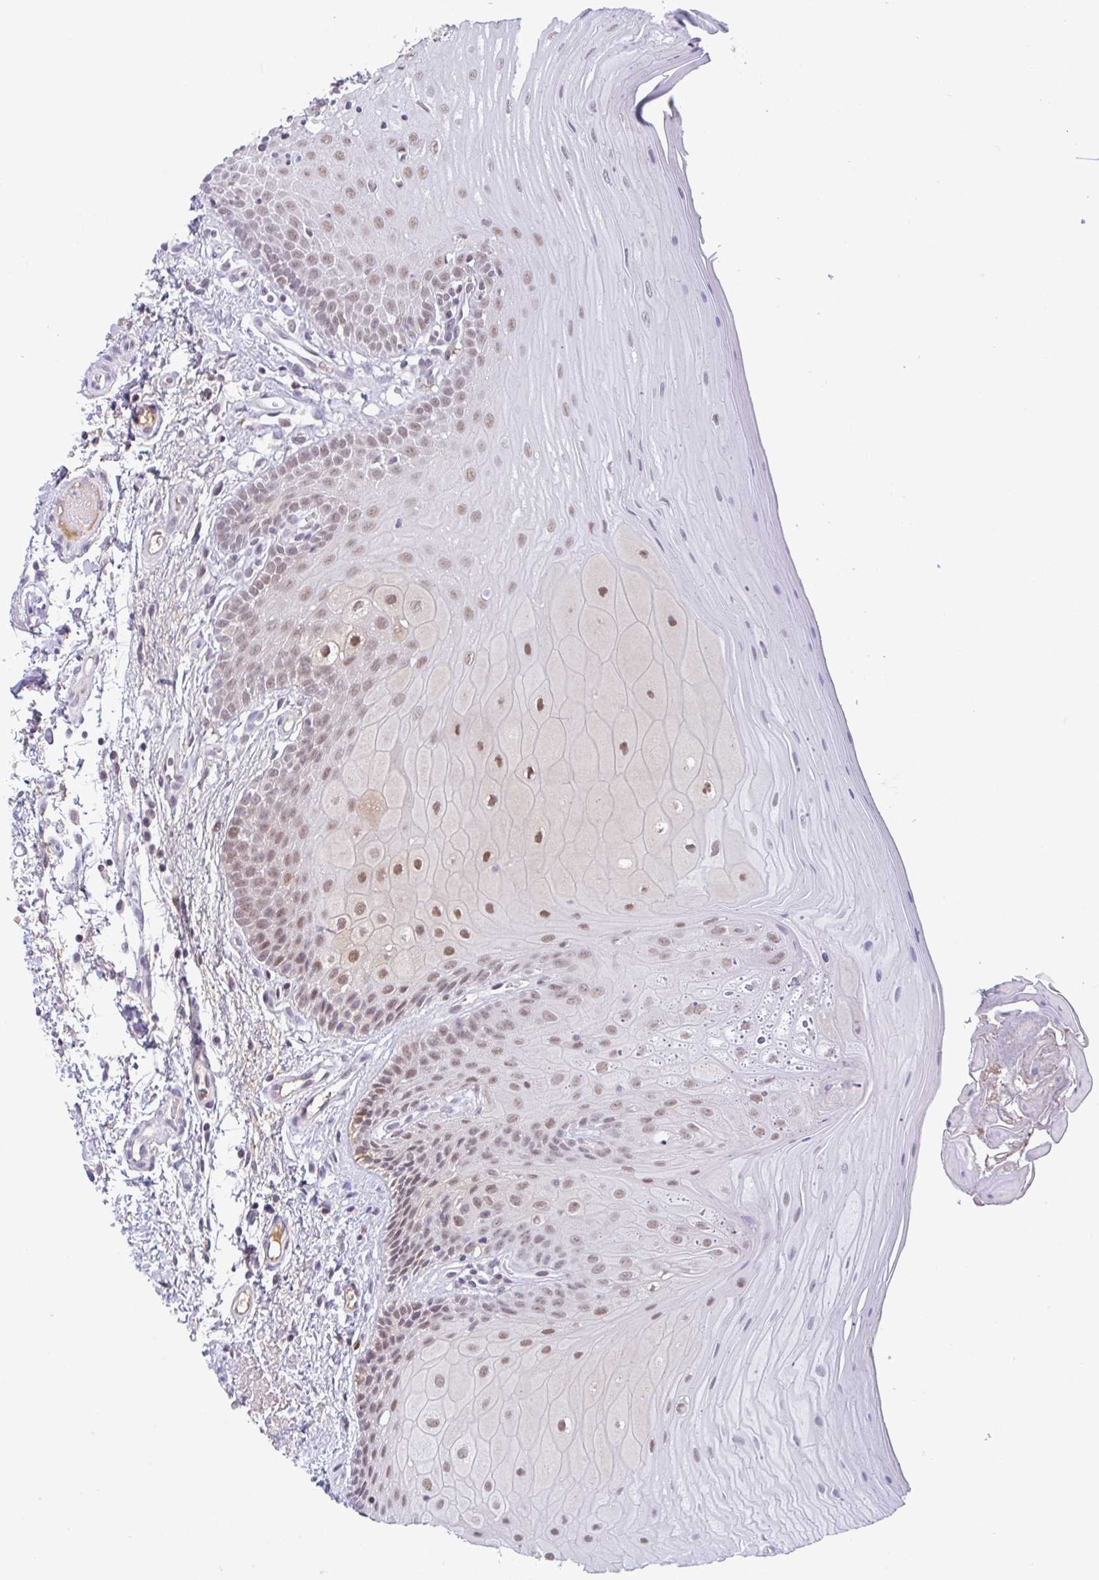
{"staining": {"intensity": "moderate", "quantity": ">75%", "location": "nuclear"}, "tissue": "oral mucosa", "cell_type": "Squamous epithelial cells", "image_type": "normal", "snomed": [{"axis": "morphology", "description": "Normal tissue, NOS"}, {"axis": "topography", "description": "Oral tissue"}, {"axis": "topography", "description": "Tounge, NOS"}, {"axis": "topography", "description": "Head-Neck"}], "caption": "Protein staining of benign oral mucosa demonstrates moderate nuclear positivity in about >75% of squamous epithelial cells.", "gene": "PLG", "patient": {"sex": "female", "age": 84}}